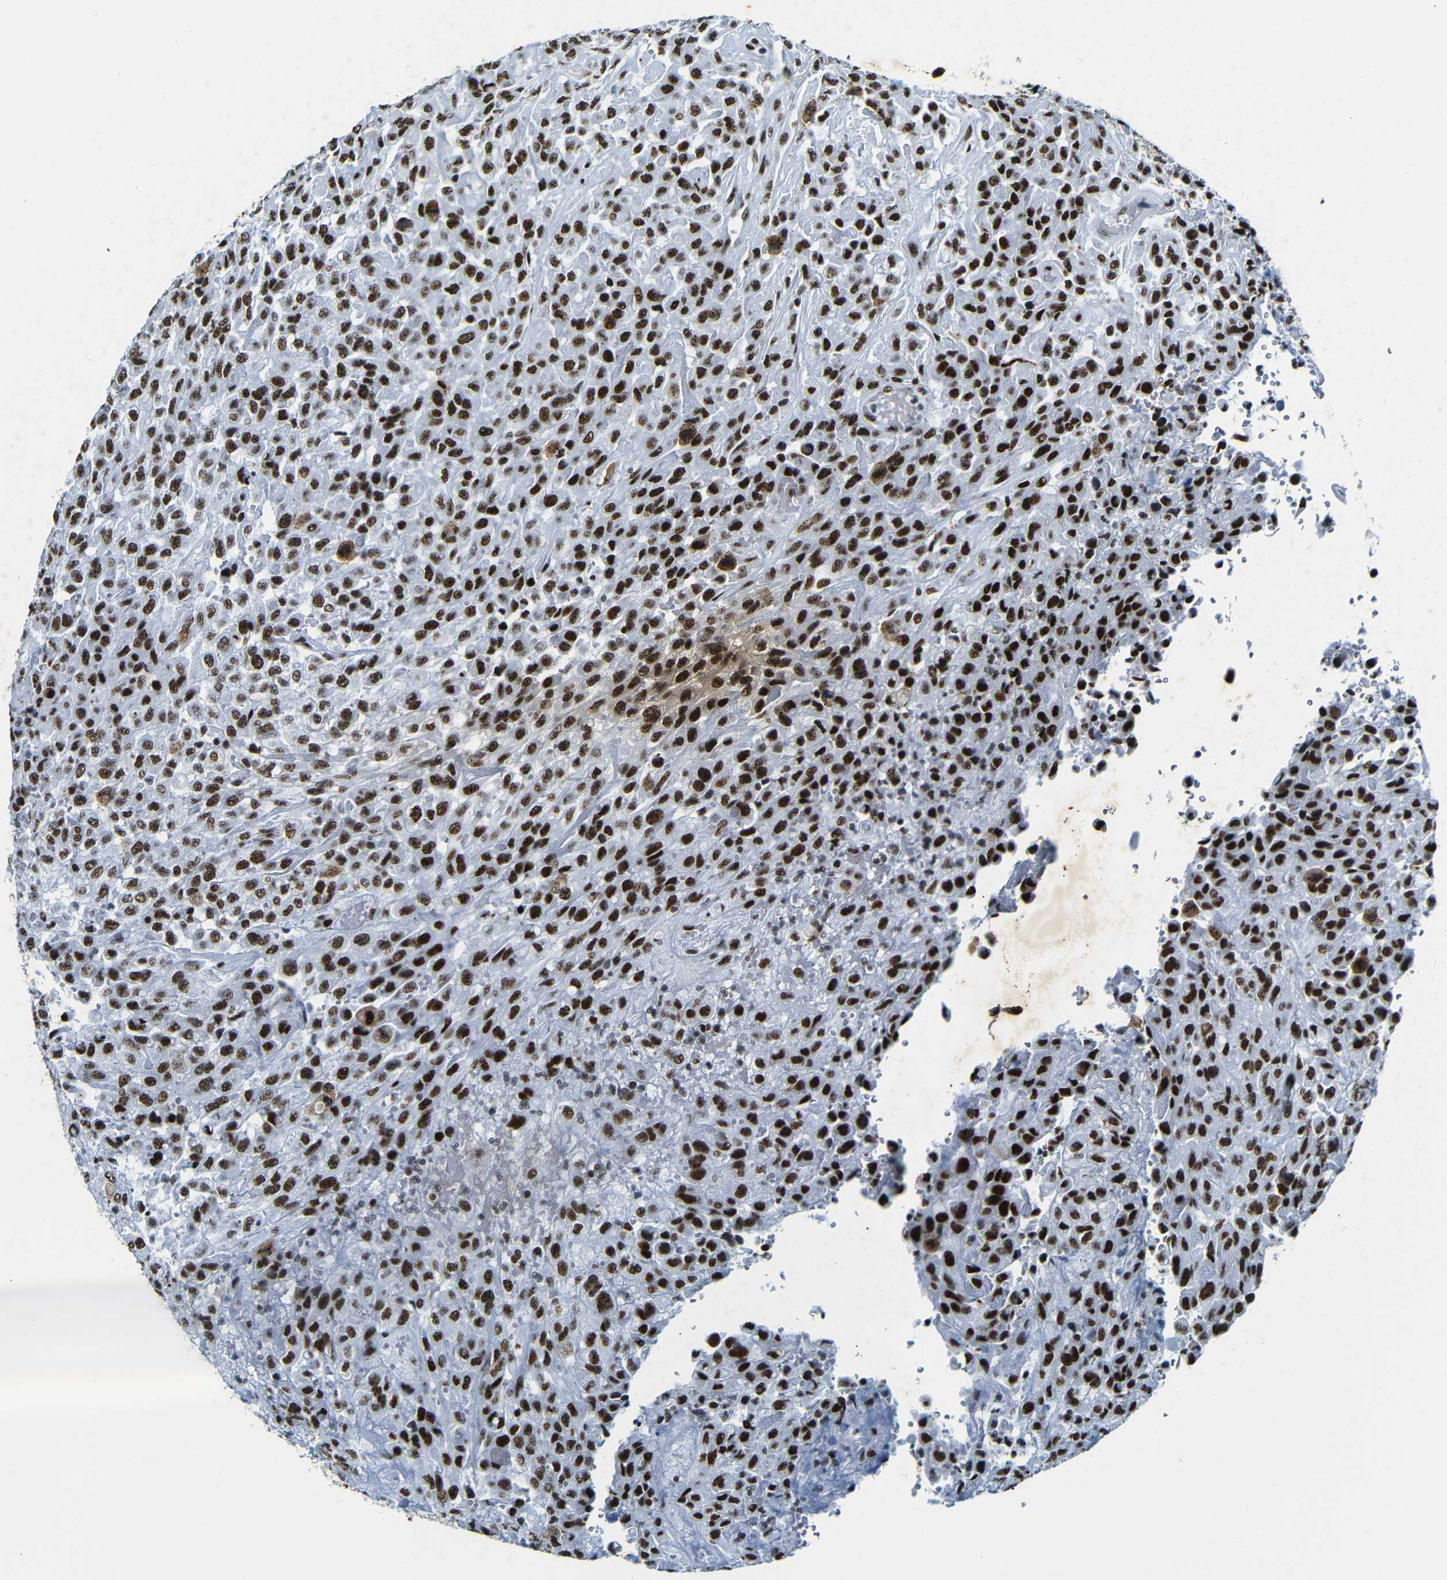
{"staining": {"intensity": "strong", "quantity": ">75%", "location": "nuclear"}, "tissue": "urothelial cancer", "cell_type": "Tumor cells", "image_type": "cancer", "snomed": [{"axis": "morphology", "description": "Urothelial carcinoma, High grade"}, {"axis": "topography", "description": "Urinary bladder"}], "caption": "Protein expression analysis of urothelial cancer demonstrates strong nuclear positivity in about >75% of tumor cells. (brown staining indicates protein expression, while blue staining denotes nuclei).", "gene": "SRSF1", "patient": {"sex": "male", "age": 46}}